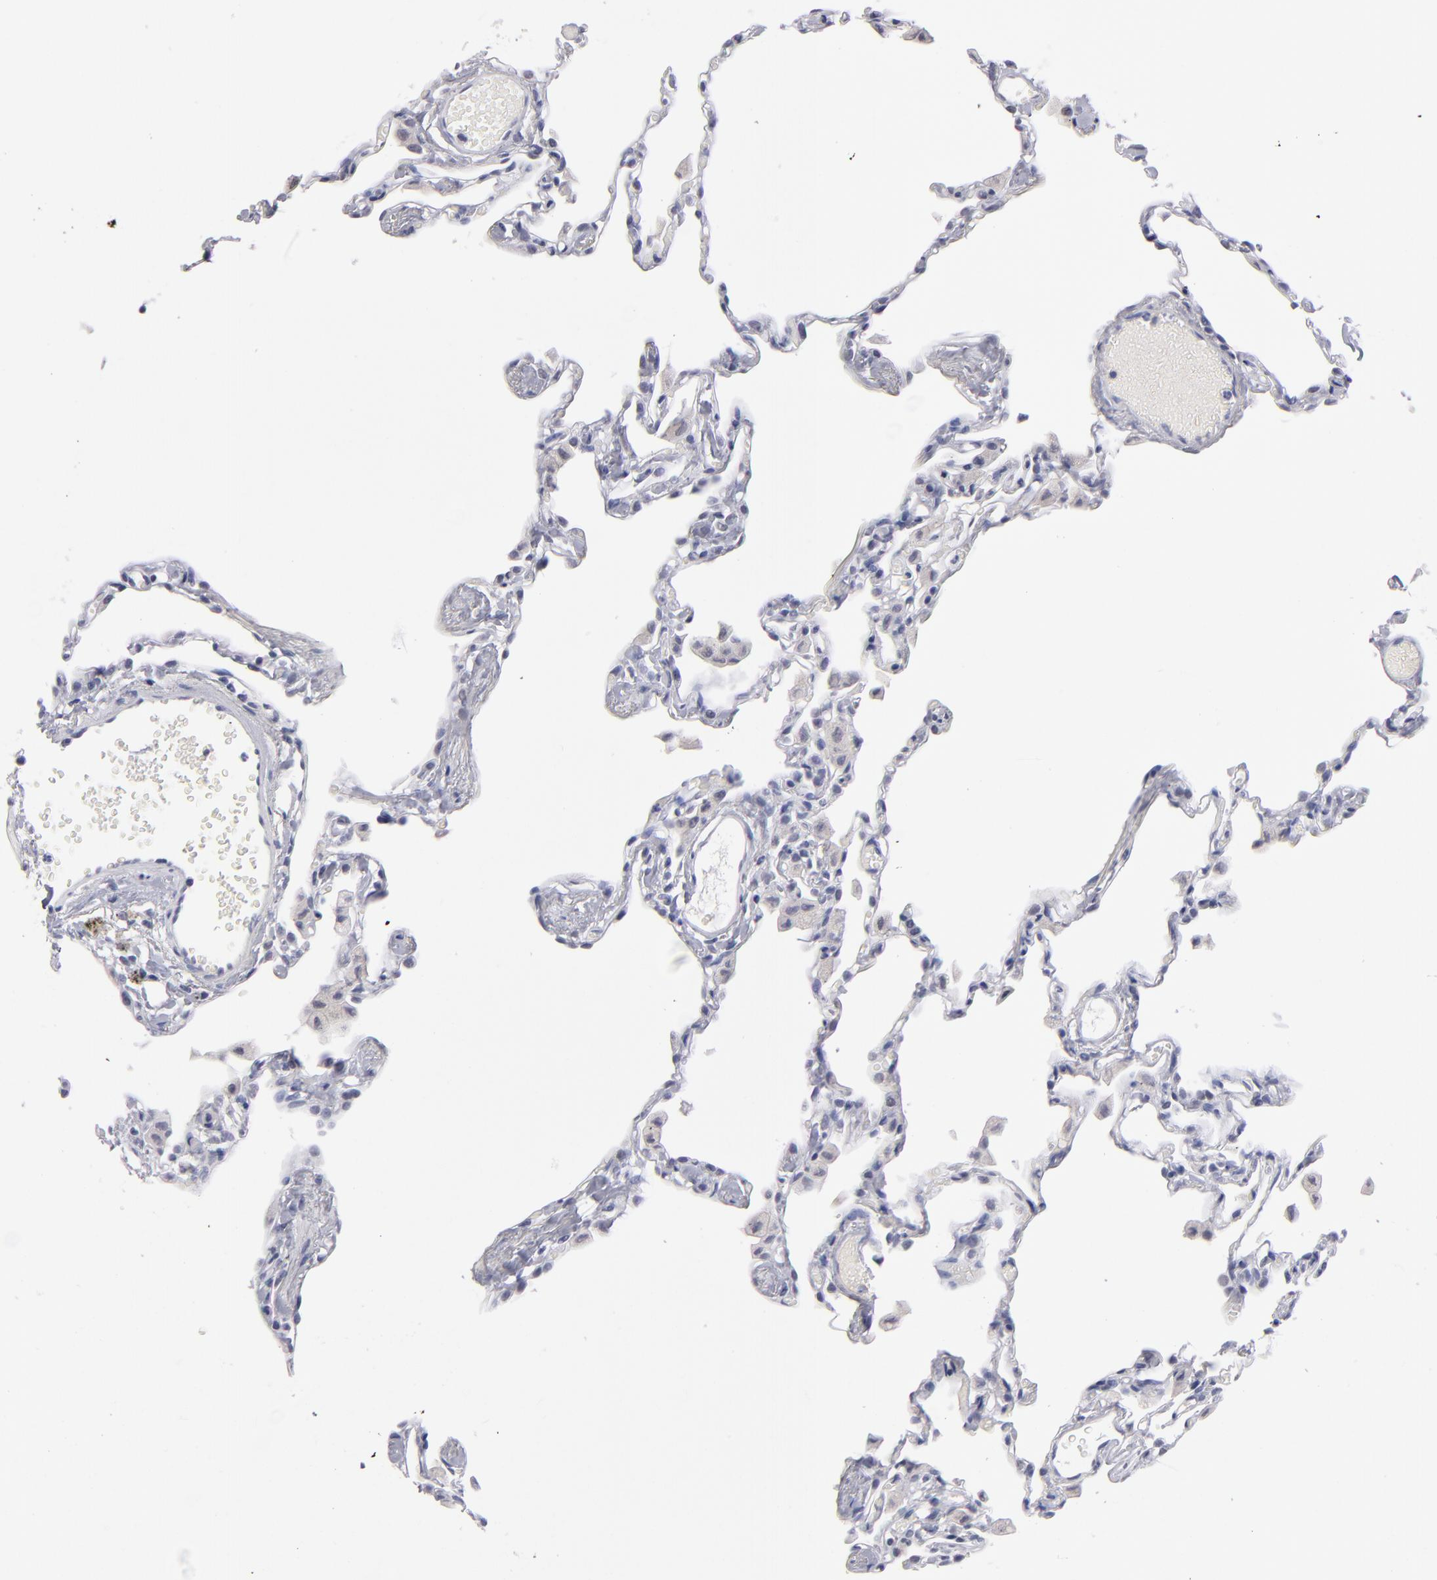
{"staining": {"intensity": "negative", "quantity": "none", "location": "none"}, "tissue": "lung", "cell_type": "Alveolar cells", "image_type": "normal", "snomed": [{"axis": "morphology", "description": "Normal tissue, NOS"}, {"axis": "topography", "description": "Lung"}], "caption": "Immunohistochemistry histopathology image of benign lung: human lung stained with DAB shows no significant protein staining in alveolar cells. (DAB (3,3'-diaminobenzidine) IHC with hematoxylin counter stain).", "gene": "TEX11", "patient": {"sex": "female", "age": 49}}